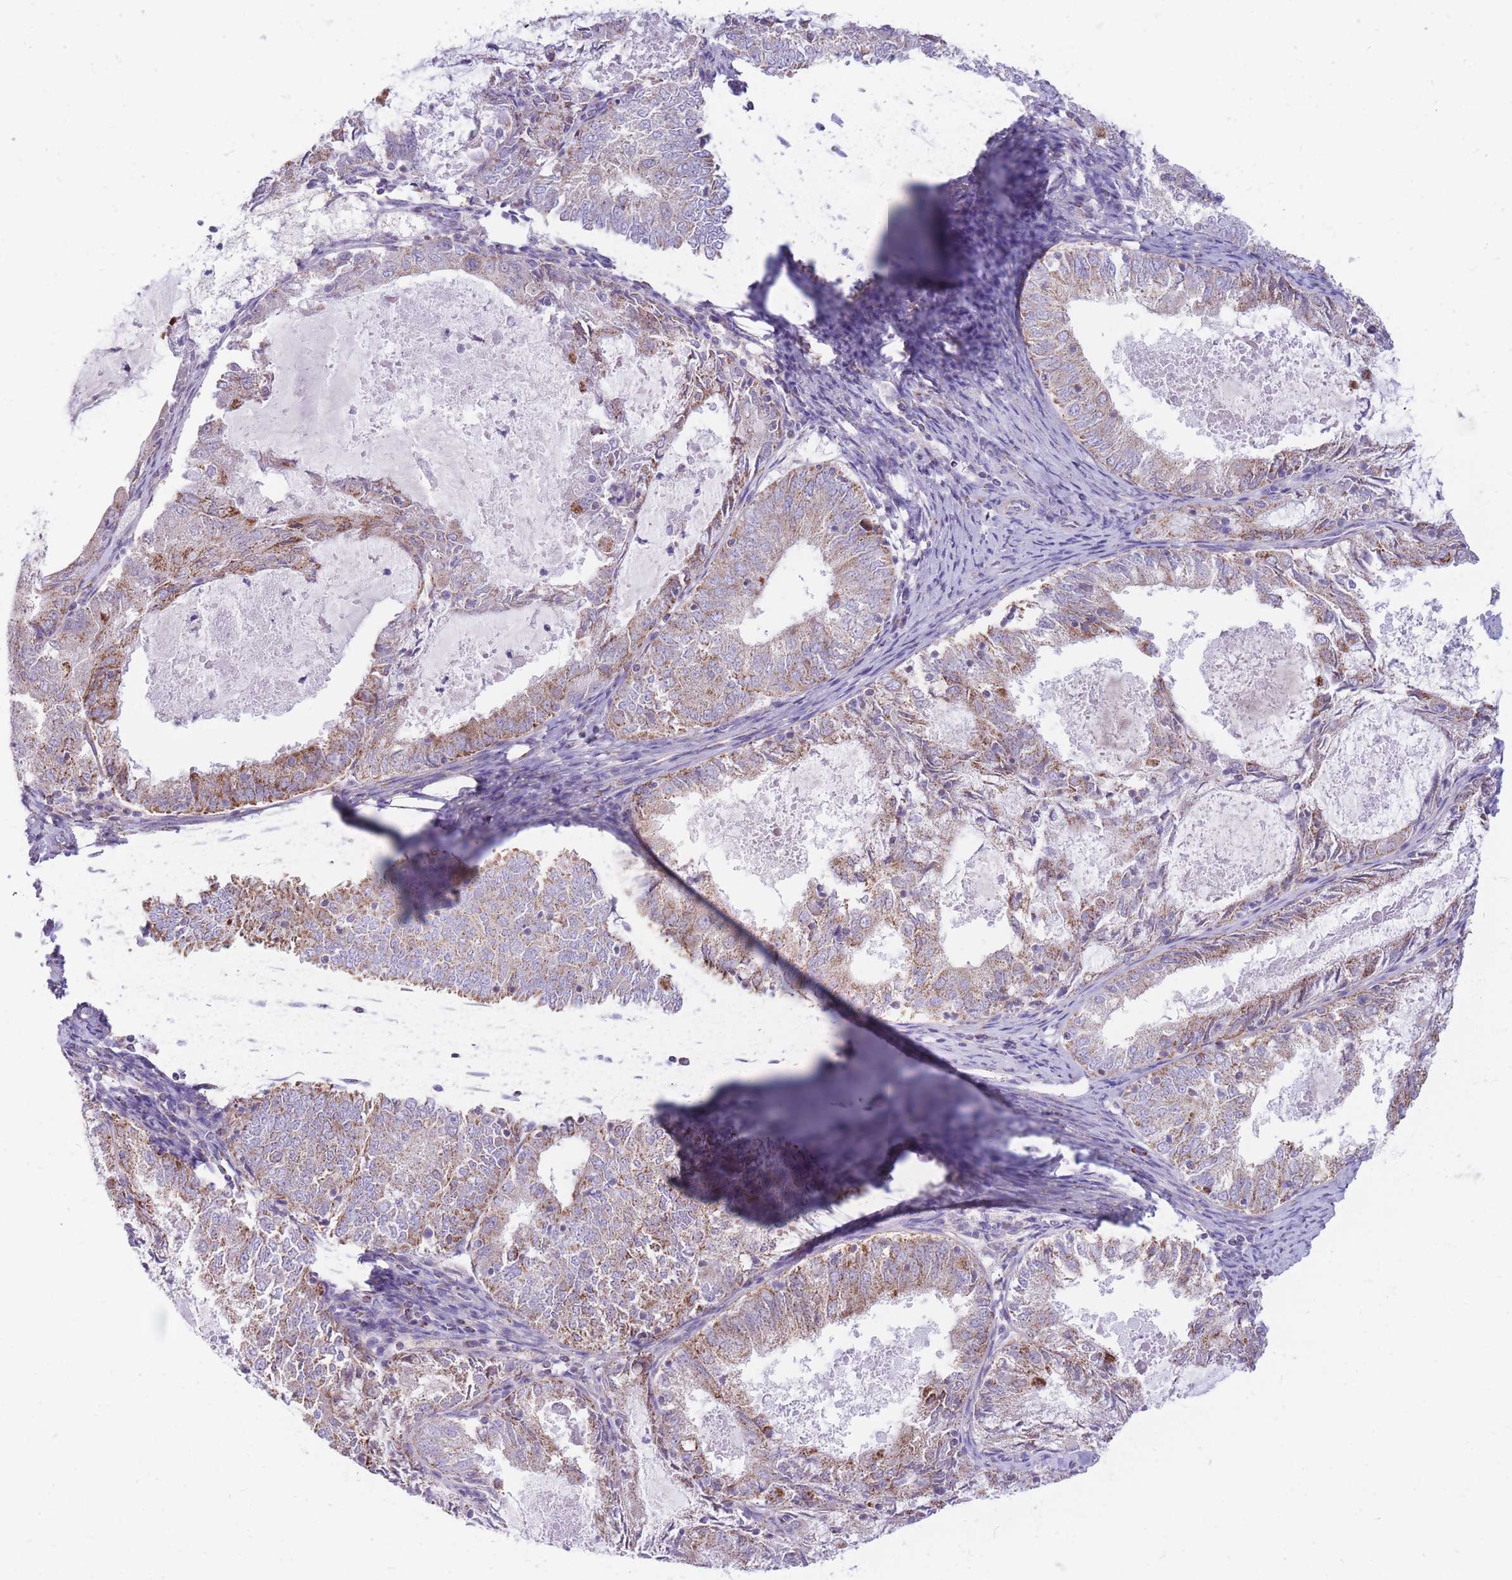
{"staining": {"intensity": "moderate", "quantity": "25%-75%", "location": "cytoplasmic/membranous"}, "tissue": "endometrial cancer", "cell_type": "Tumor cells", "image_type": "cancer", "snomed": [{"axis": "morphology", "description": "Adenocarcinoma, NOS"}, {"axis": "topography", "description": "Endometrium"}], "caption": "This image shows immunohistochemistry staining of endometrial cancer, with medium moderate cytoplasmic/membranous expression in approximately 25%-75% of tumor cells.", "gene": "PCSK1", "patient": {"sex": "female", "age": 57}}